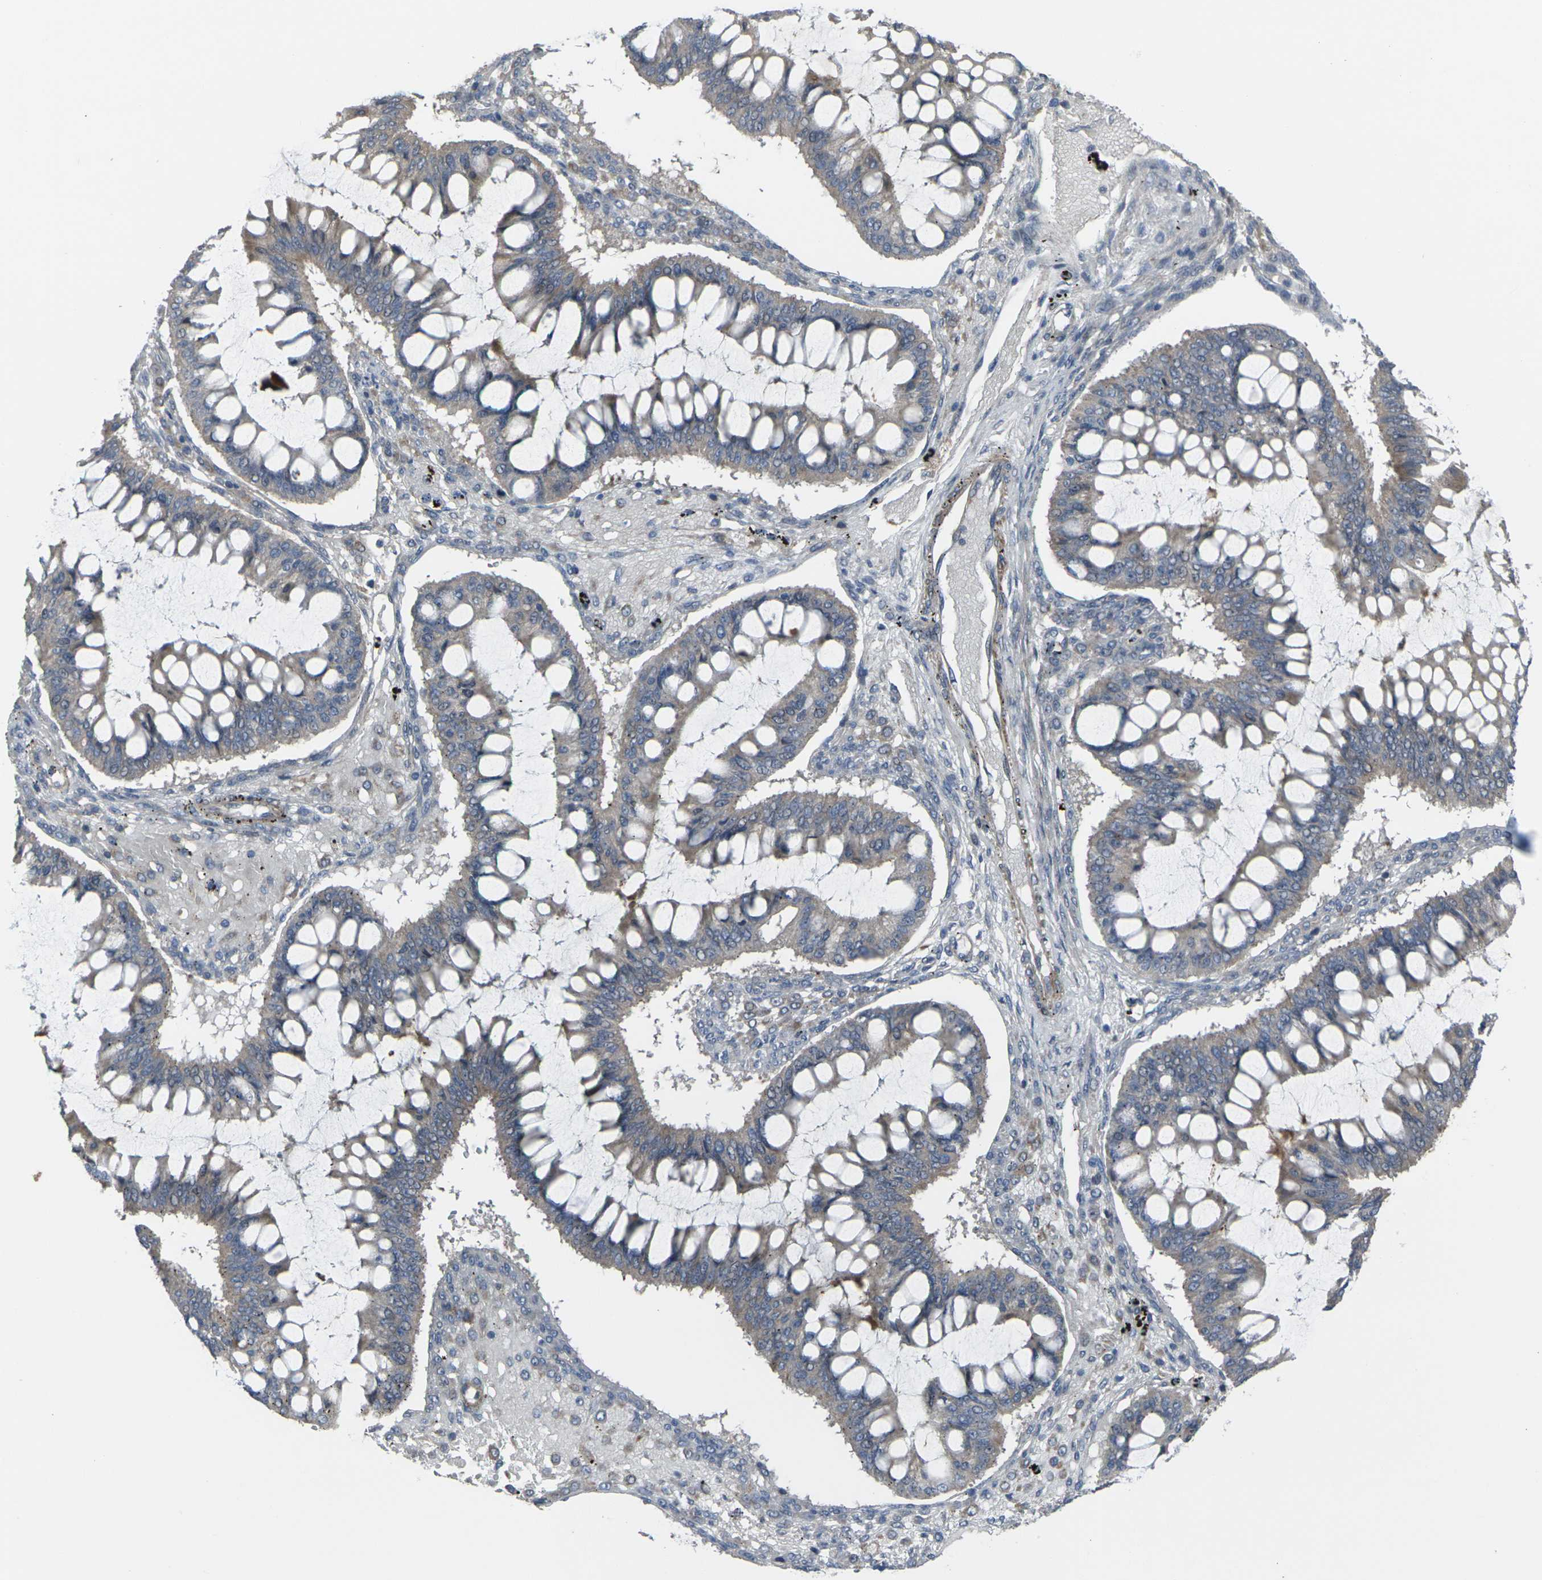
{"staining": {"intensity": "weak", "quantity": ">75%", "location": "cytoplasmic/membranous"}, "tissue": "ovarian cancer", "cell_type": "Tumor cells", "image_type": "cancer", "snomed": [{"axis": "morphology", "description": "Cystadenocarcinoma, mucinous, NOS"}, {"axis": "topography", "description": "Ovary"}], "caption": "IHC photomicrograph of ovarian mucinous cystadenocarcinoma stained for a protein (brown), which shows low levels of weak cytoplasmic/membranous staining in about >75% of tumor cells.", "gene": "CCR10", "patient": {"sex": "female", "age": 73}}